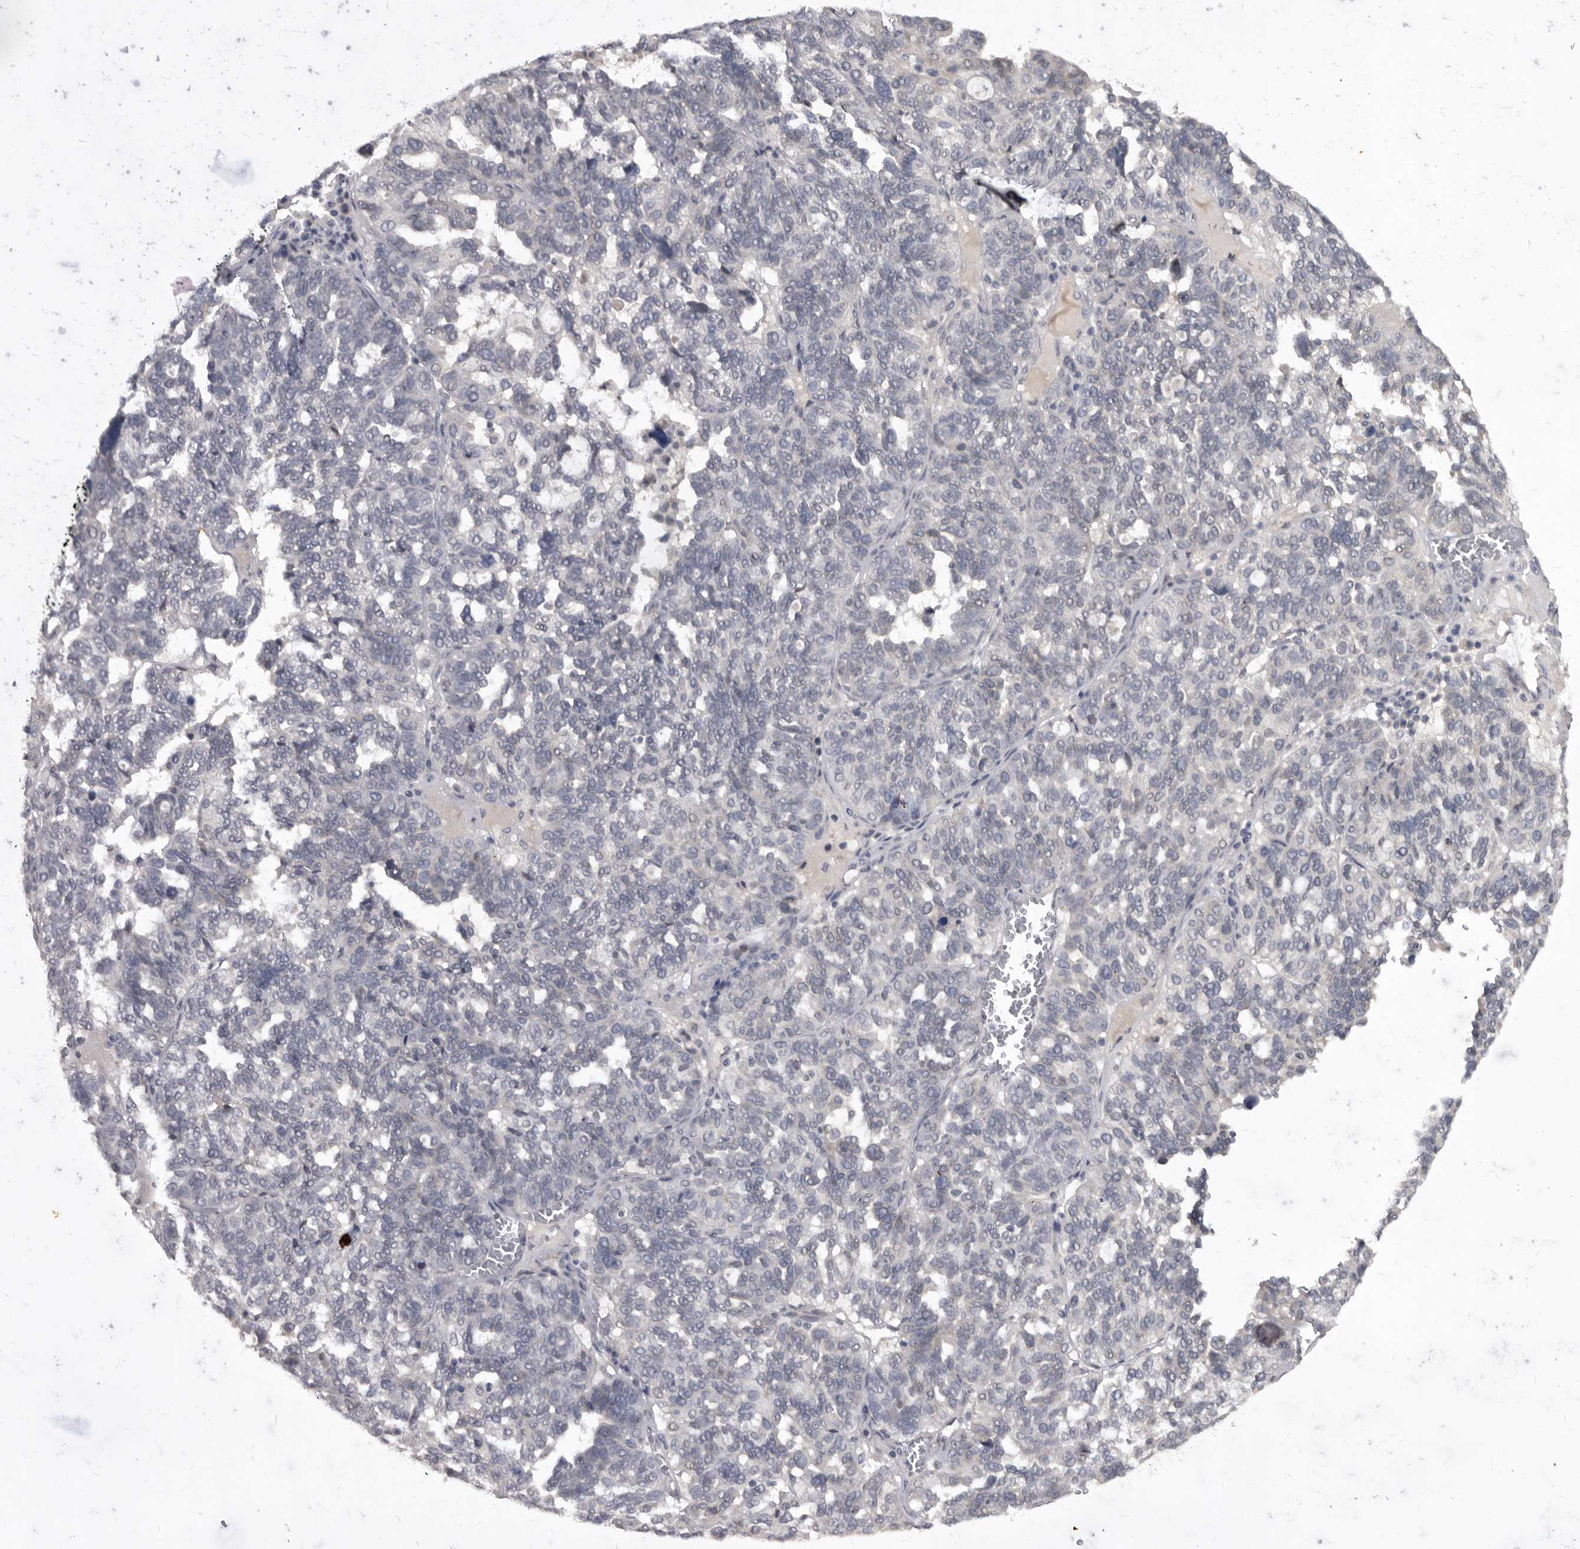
{"staining": {"intensity": "negative", "quantity": "none", "location": "none"}, "tissue": "ovarian cancer", "cell_type": "Tumor cells", "image_type": "cancer", "snomed": [{"axis": "morphology", "description": "Cystadenocarcinoma, serous, NOS"}, {"axis": "topography", "description": "Ovary"}], "caption": "Photomicrograph shows no significant protein staining in tumor cells of ovarian cancer (serous cystadenocarcinoma).", "gene": "SULT1E1", "patient": {"sex": "female", "age": 59}}